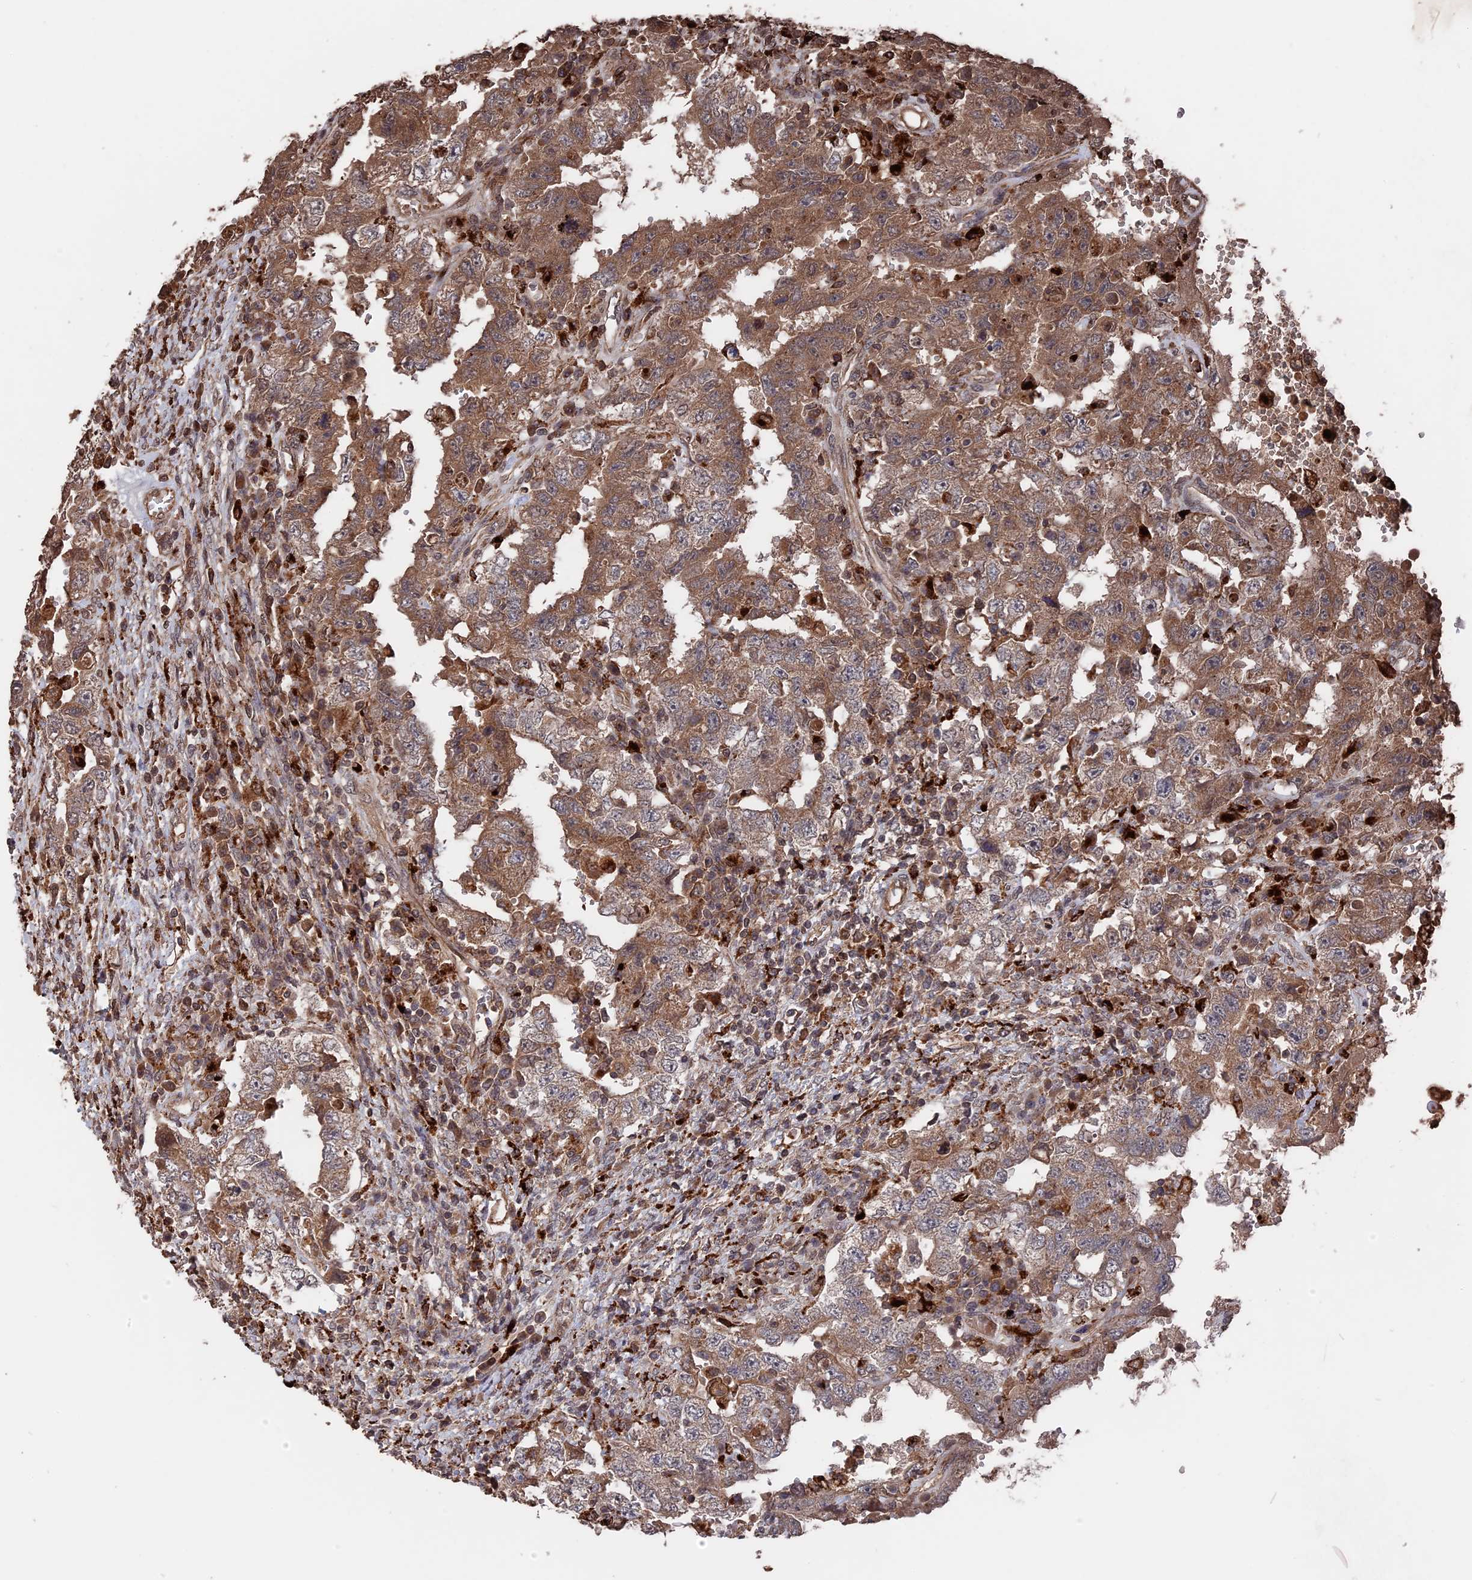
{"staining": {"intensity": "moderate", "quantity": ">75%", "location": "cytoplasmic/membranous"}, "tissue": "testis cancer", "cell_type": "Tumor cells", "image_type": "cancer", "snomed": [{"axis": "morphology", "description": "Carcinoma, Embryonal, NOS"}, {"axis": "topography", "description": "Testis"}], "caption": "High-magnification brightfield microscopy of embryonal carcinoma (testis) stained with DAB (brown) and counterstained with hematoxylin (blue). tumor cells exhibit moderate cytoplasmic/membranous staining is appreciated in about>75% of cells. The protein of interest is shown in brown color, while the nuclei are stained blue.", "gene": "TELO2", "patient": {"sex": "male", "age": 26}}